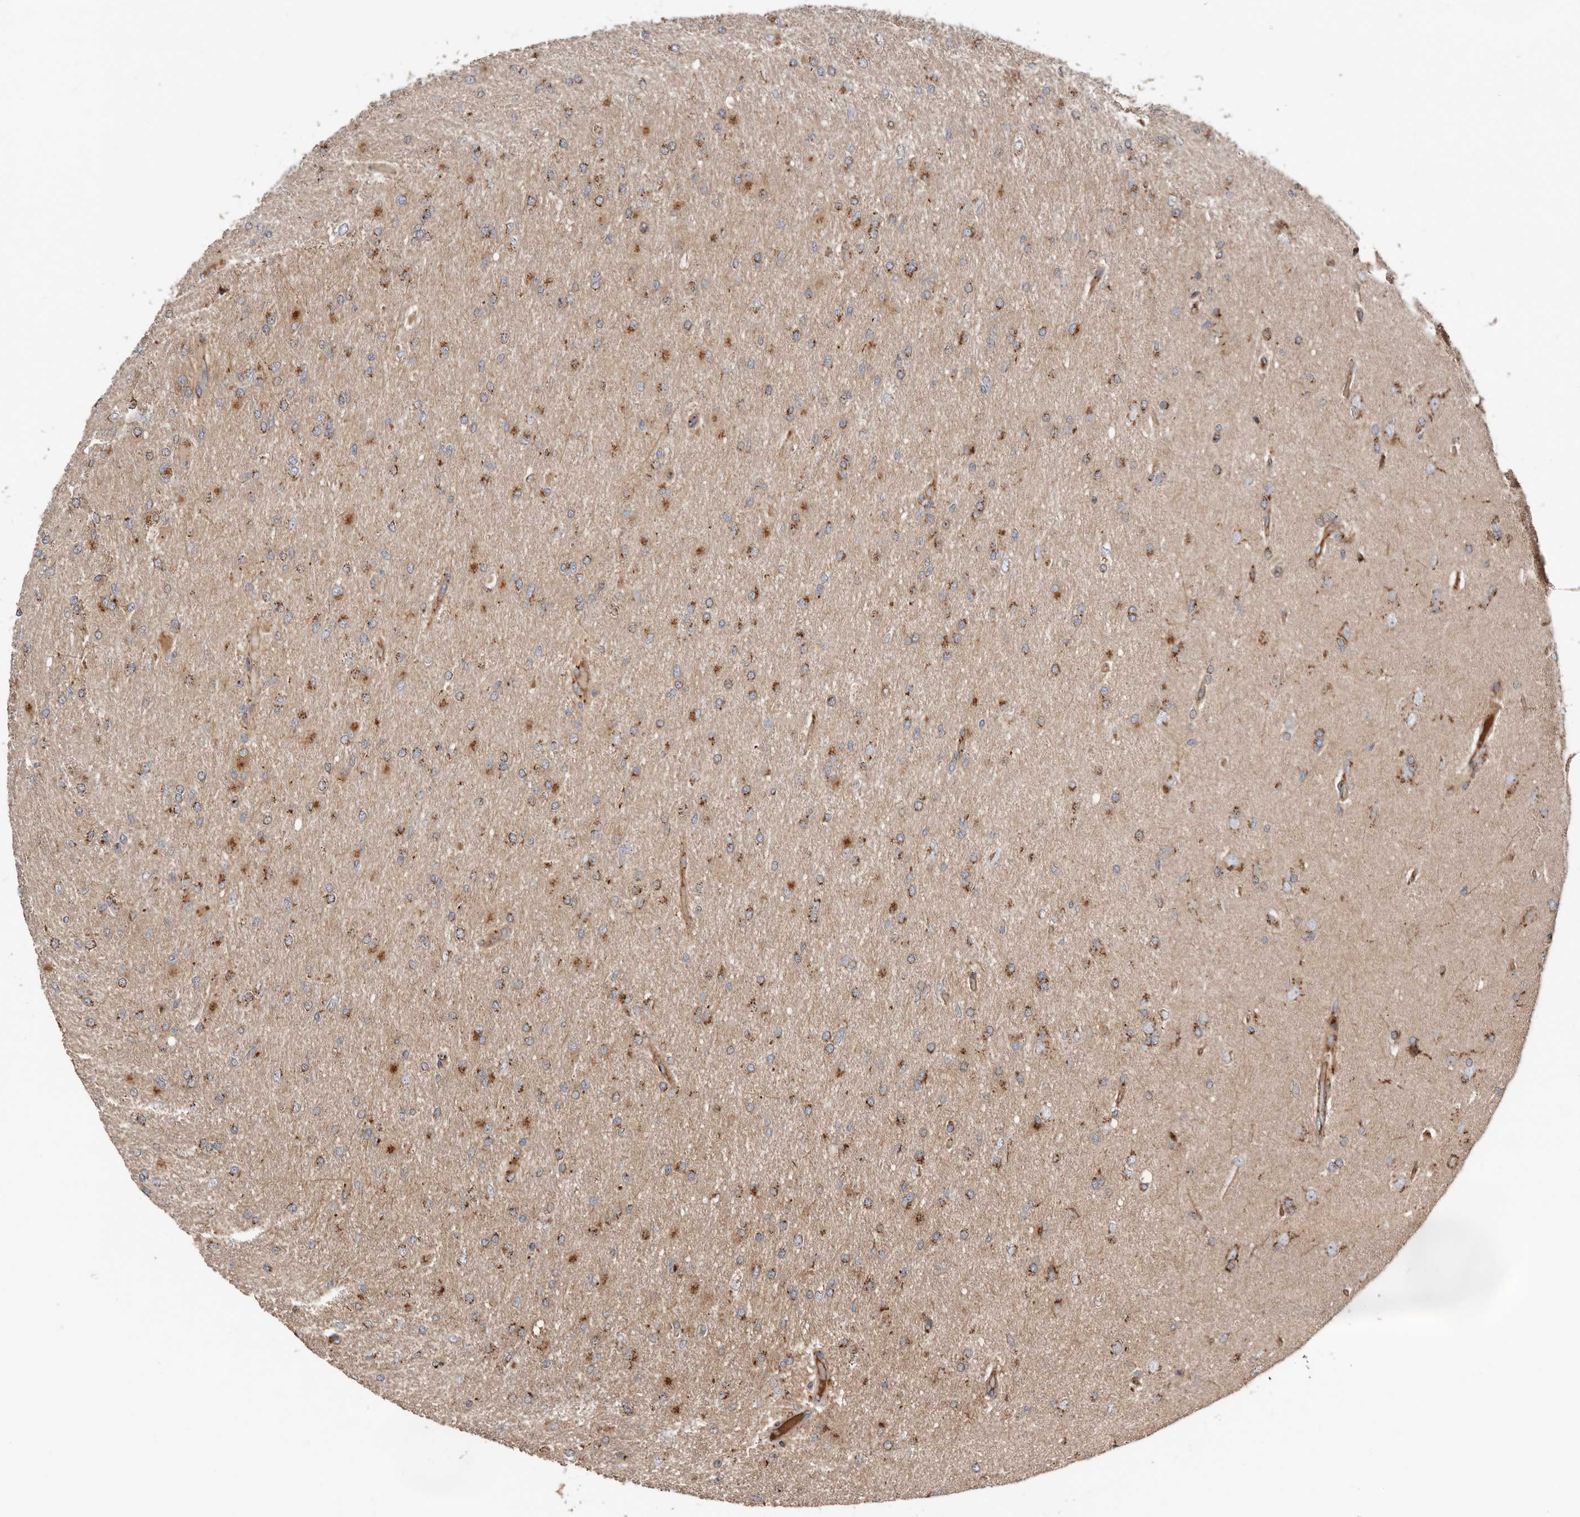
{"staining": {"intensity": "moderate", "quantity": ">75%", "location": "cytoplasmic/membranous"}, "tissue": "glioma", "cell_type": "Tumor cells", "image_type": "cancer", "snomed": [{"axis": "morphology", "description": "Glioma, malignant, High grade"}, {"axis": "topography", "description": "Cerebral cortex"}], "caption": "Glioma tissue exhibits moderate cytoplasmic/membranous expression in approximately >75% of tumor cells, visualized by immunohistochemistry.", "gene": "COG1", "patient": {"sex": "female", "age": 36}}